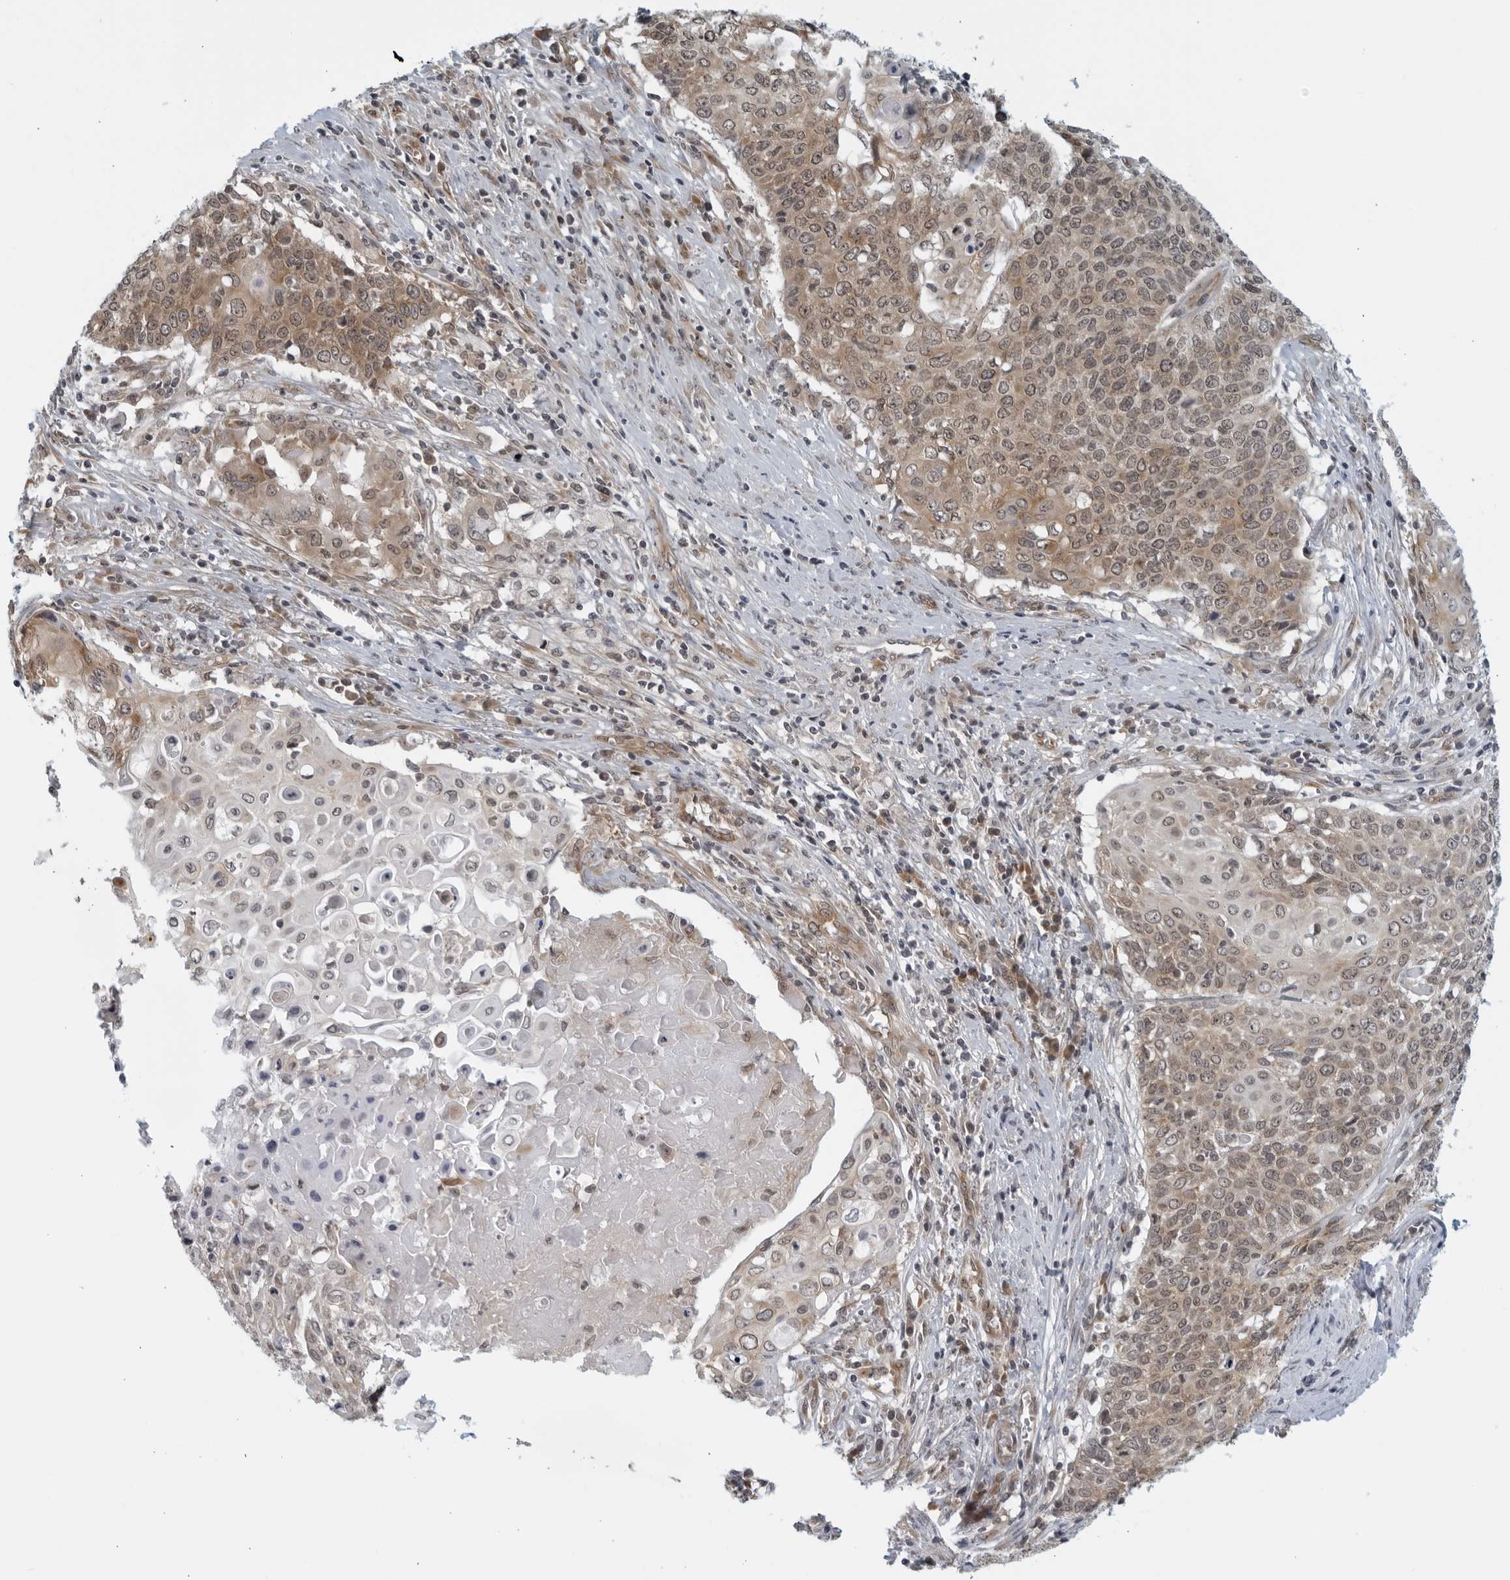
{"staining": {"intensity": "moderate", "quantity": ">75%", "location": "cytoplasmic/membranous,nuclear"}, "tissue": "cervical cancer", "cell_type": "Tumor cells", "image_type": "cancer", "snomed": [{"axis": "morphology", "description": "Squamous cell carcinoma, NOS"}, {"axis": "topography", "description": "Cervix"}], "caption": "Immunohistochemical staining of squamous cell carcinoma (cervical) reveals medium levels of moderate cytoplasmic/membranous and nuclear positivity in approximately >75% of tumor cells.", "gene": "RC3H1", "patient": {"sex": "female", "age": 39}}